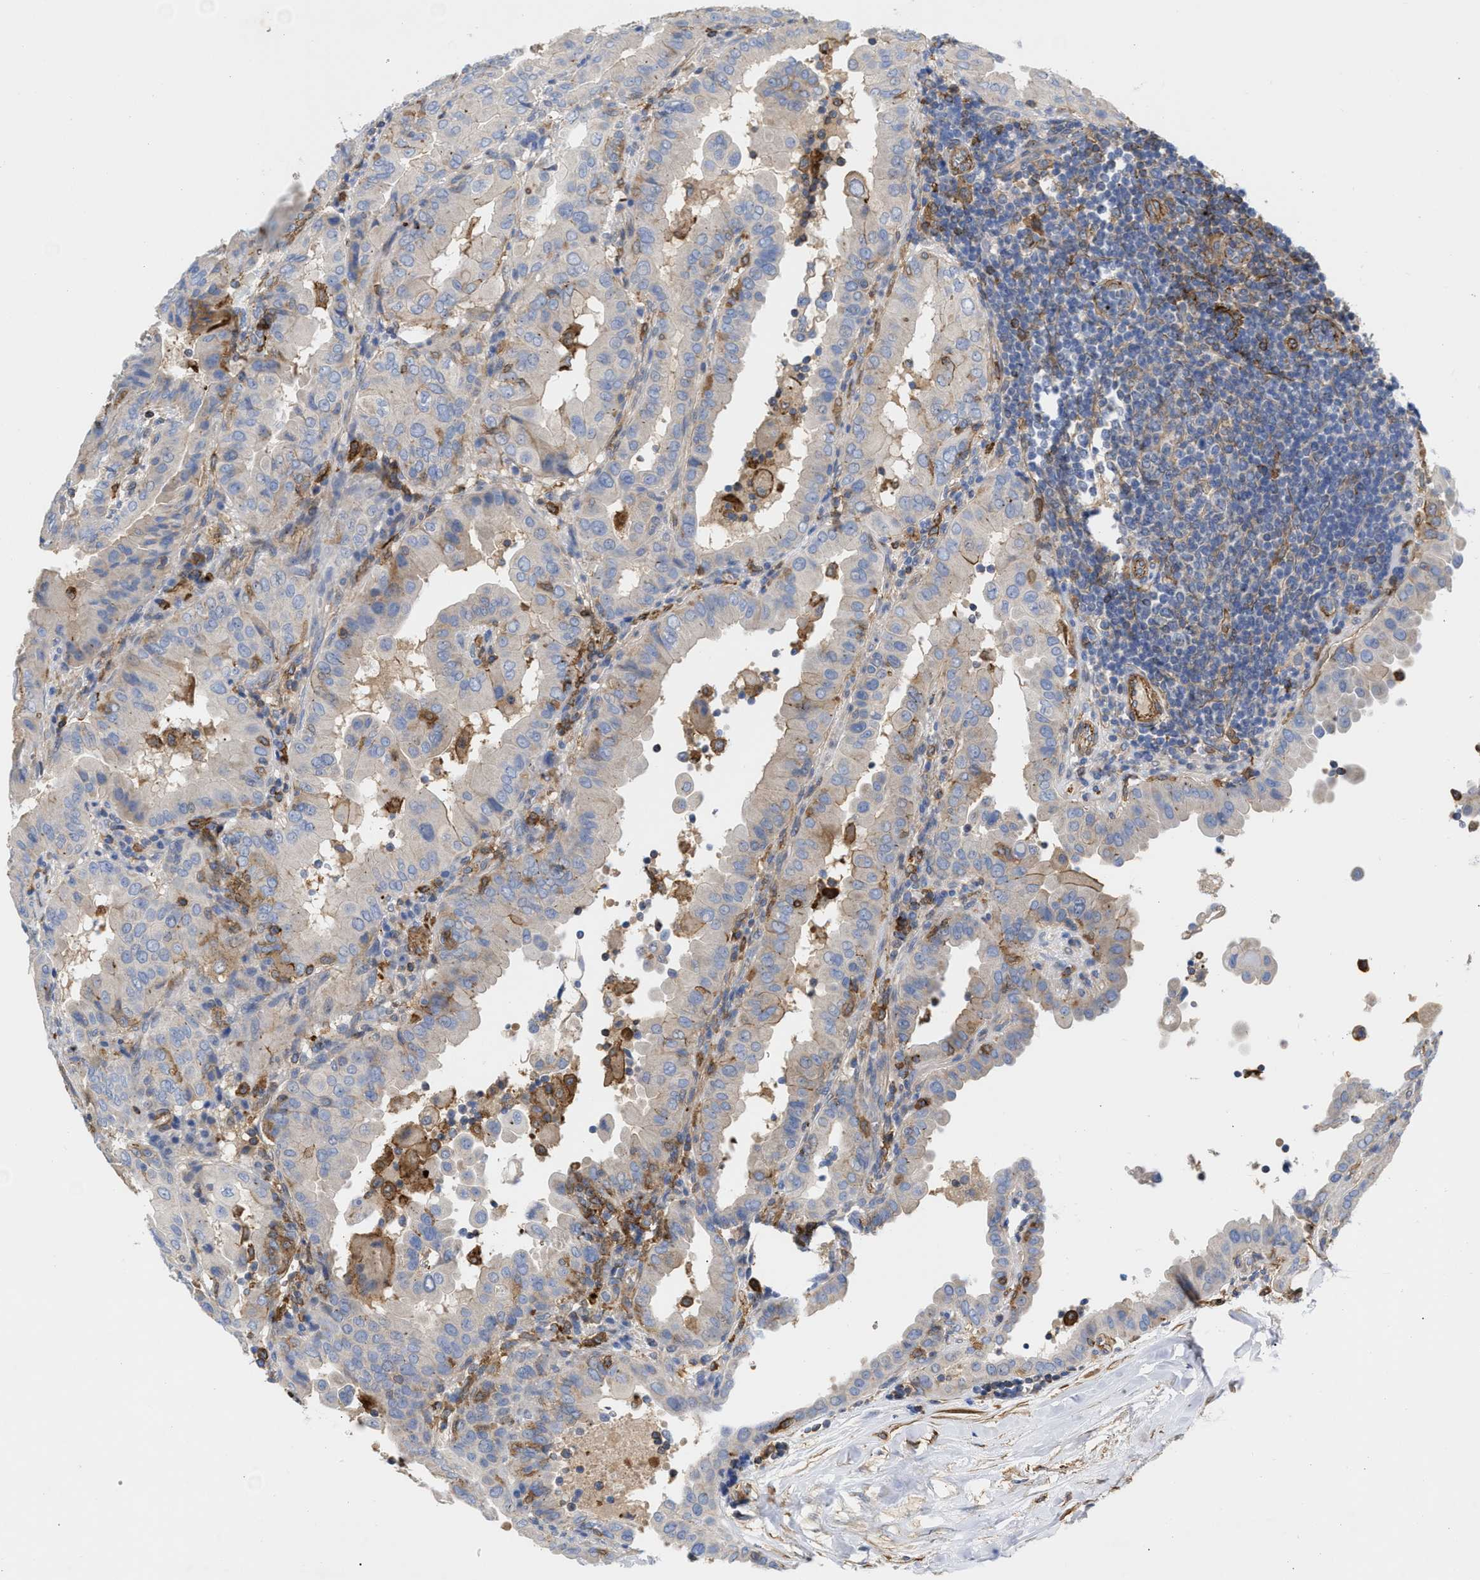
{"staining": {"intensity": "negative", "quantity": "none", "location": "none"}, "tissue": "thyroid cancer", "cell_type": "Tumor cells", "image_type": "cancer", "snomed": [{"axis": "morphology", "description": "Papillary adenocarcinoma, NOS"}, {"axis": "topography", "description": "Thyroid gland"}], "caption": "Tumor cells are negative for protein expression in human thyroid cancer.", "gene": "HS3ST5", "patient": {"sex": "male", "age": 33}}